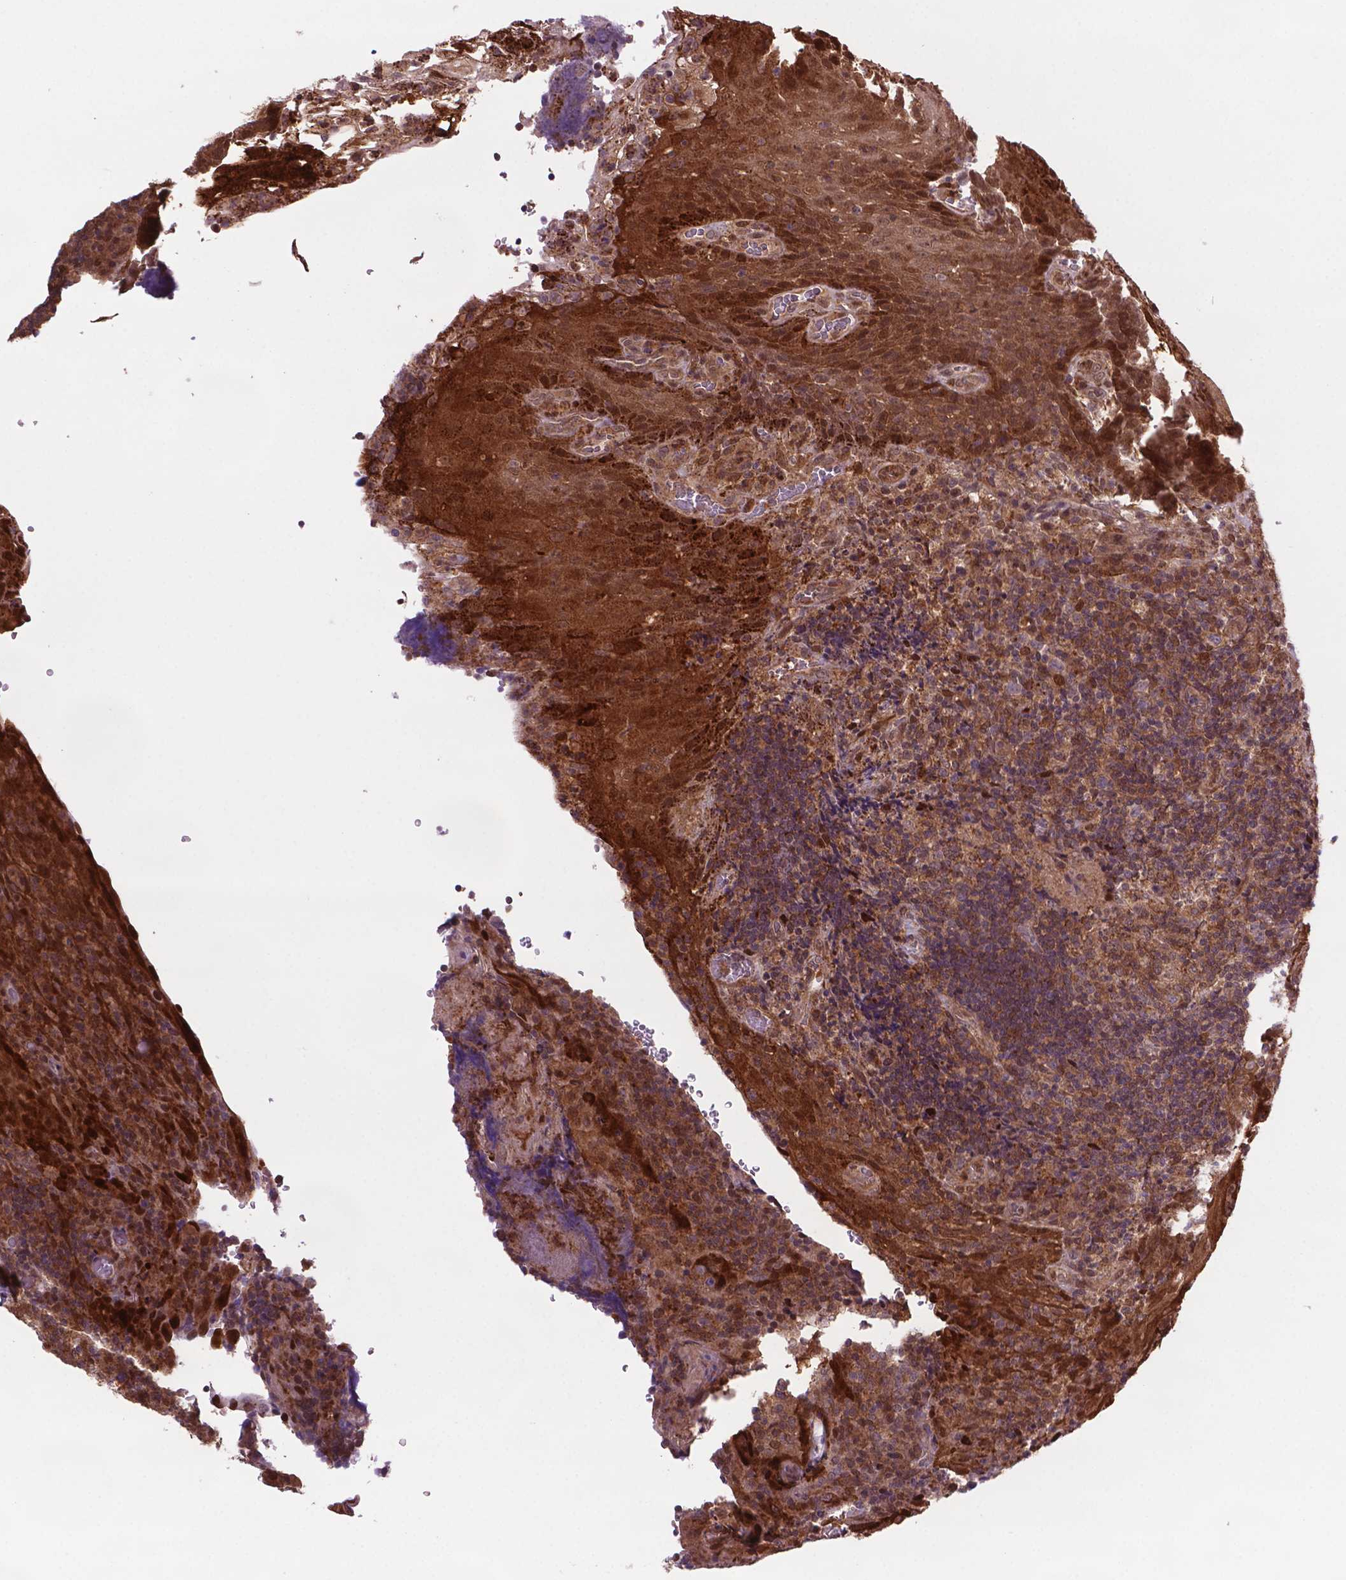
{"staining": {"intensity": "moderate", "quantity": ">75%", "location": "cytoplasmic/membranous,nuclear"}, "tissue": "tonsil", "cell_type": "Germinal center cells", "image_type": "normal", "snomed": [{"axis": "morphology", "description": "Normal tissue, NOS"}, {"axis": "topography", "description": "Tonsil"}], "caption": "Tonsil stained with a brown dye displays moderate cytoplasmic/membranous,nuclear positive staining in approximately >75% of germinal center cells.", "gene": "PLIN3", "patient": {"sex": "male", "age": 17}}